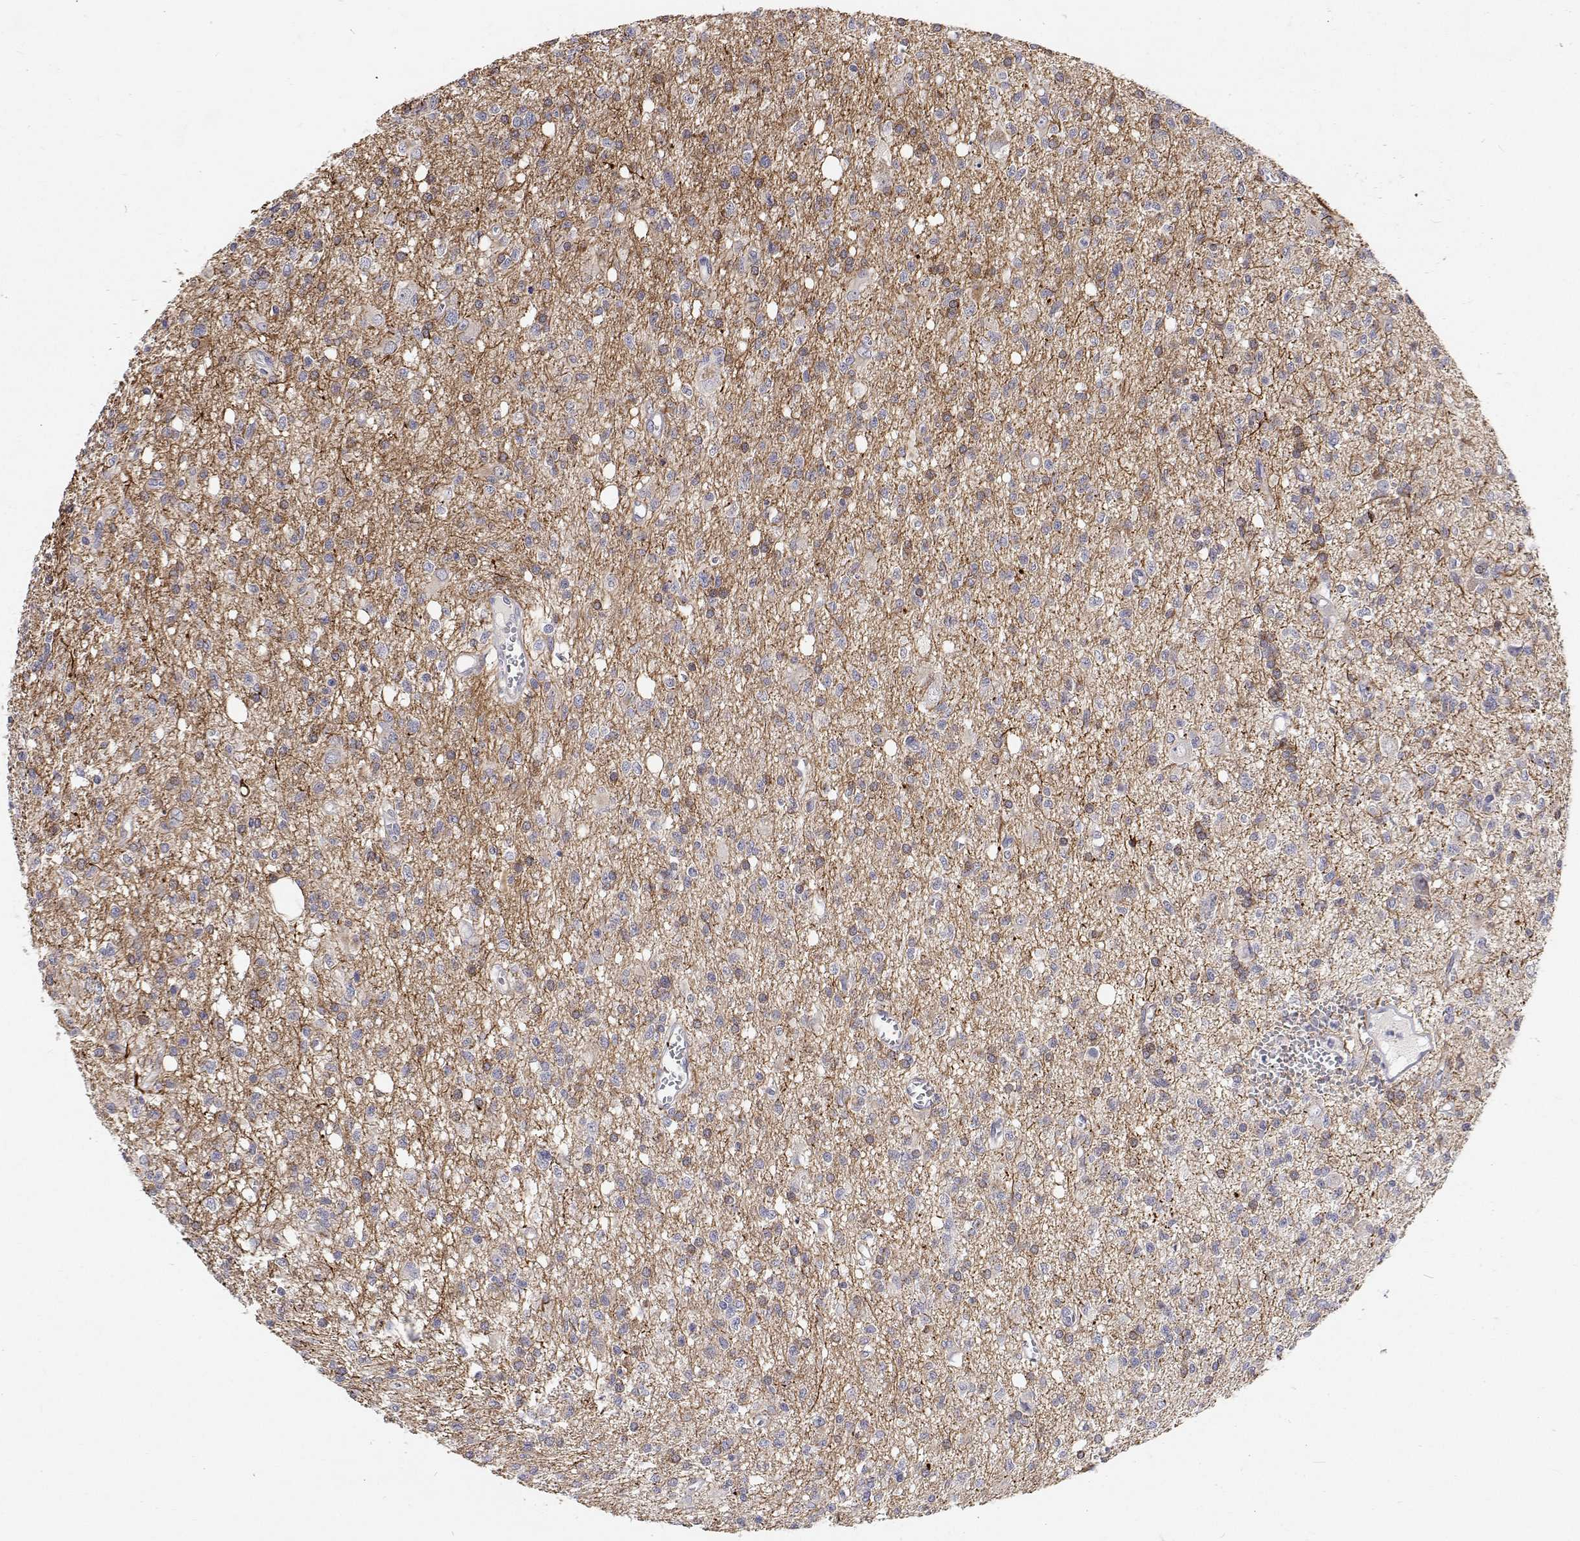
{"staining": {"intensity": "negative", "quantity": "none", "location": "none"}, "tissue": "glioma", "cell_type": "Tumor cells", "image_type": "cancer", "snomed": [{"axis": "morphology", "description": "Glioma, malignant, Low grade"}, {"axis": "topography", "description": "Brain"}], "caption": "Immunohistochemical staining of malignant low-grade glioma reveals no significant positivity in tumor cells.", "gene": "MYPN", "patient": {"sex": "male", "age": 64}}